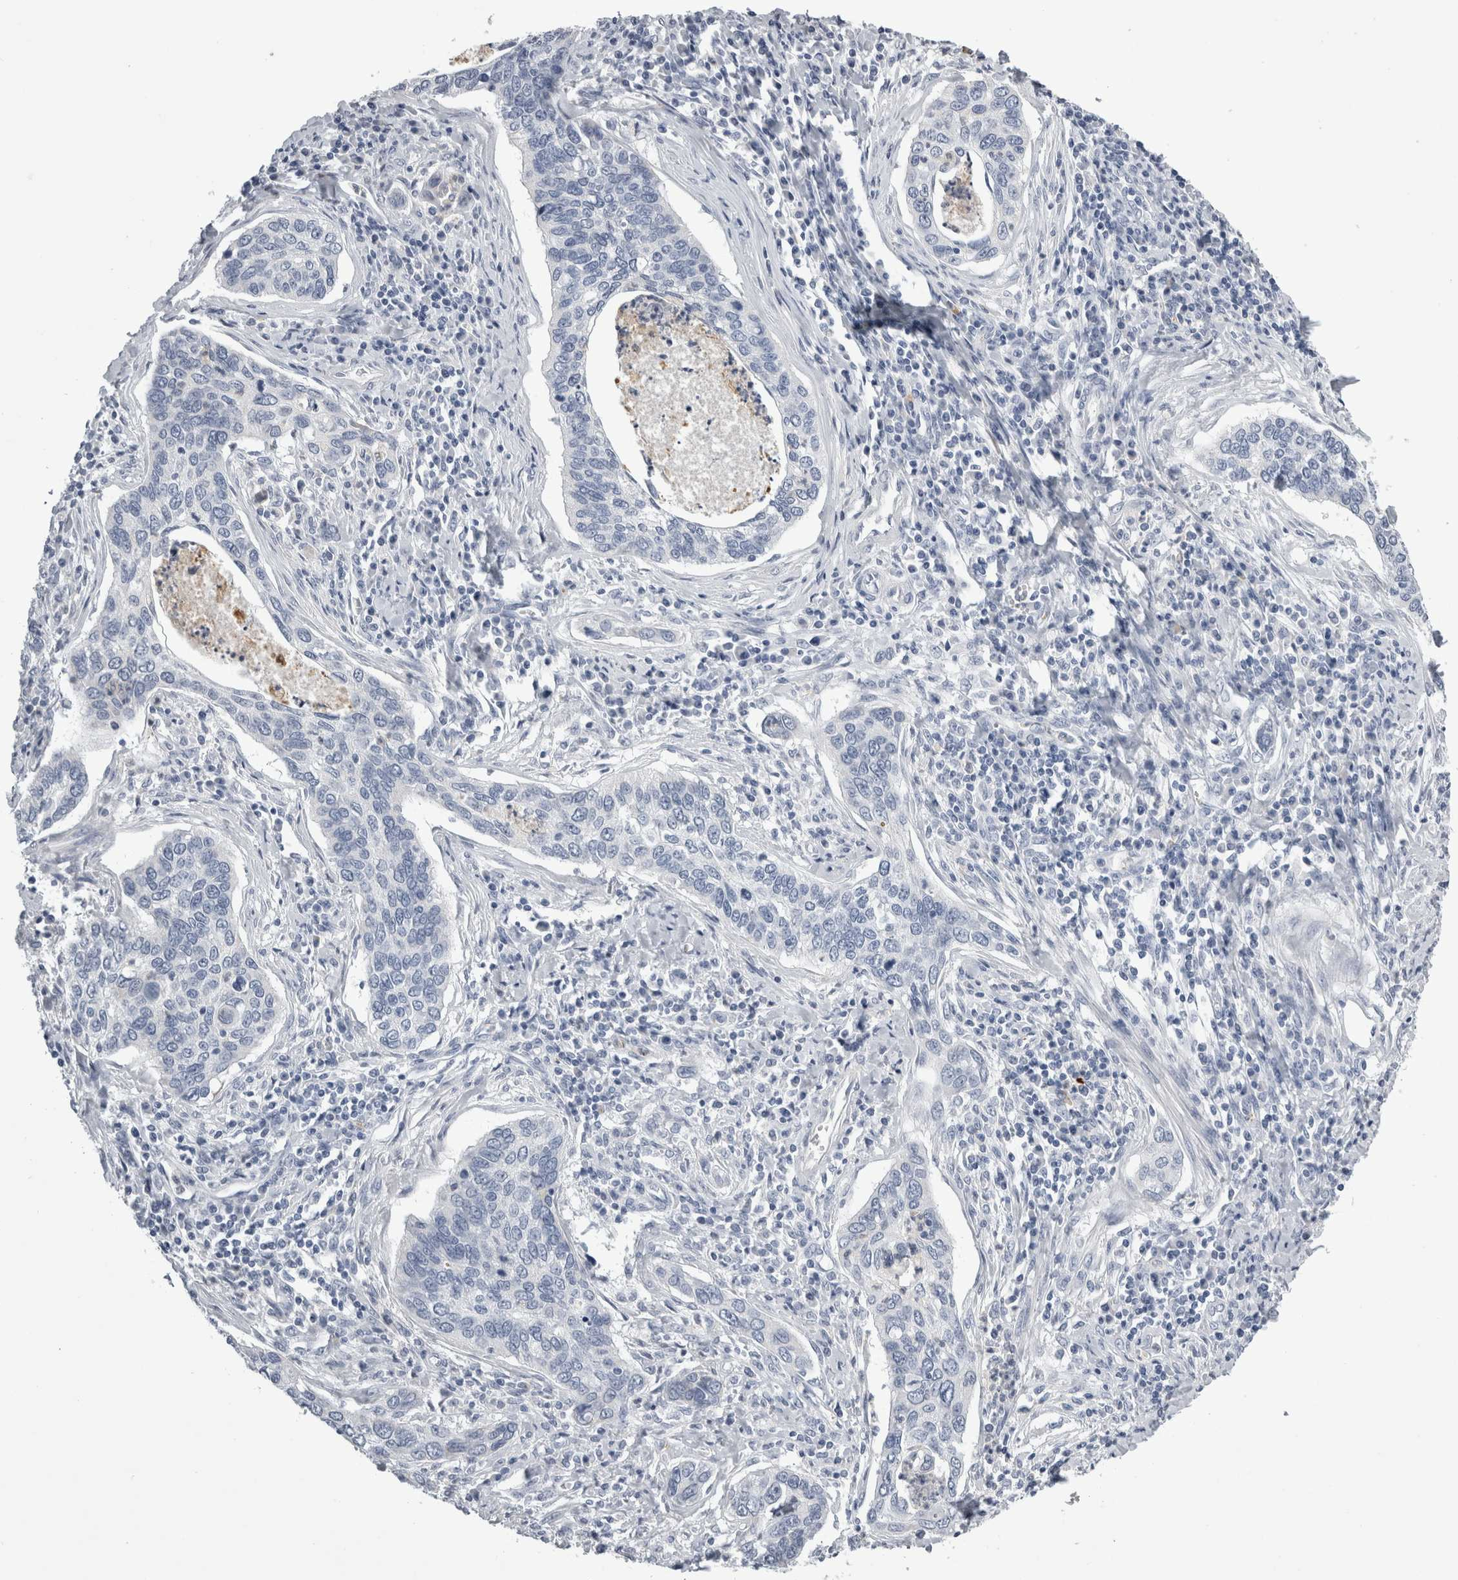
{"staining": {"intensity": "negative", "quantity": "none", "location": "none"}, "tissue": "cervical cancer", "cell_type": "Tumor cells", "image_type": "cancer", "snomed": [{"axis": "morphology", "description": "Squamous cell carcinoma, NOS"}, {"axis": "topography", "description": "Cervix"}], "caption": "A high-resolution image shows immunohistochemistry staining of squamous cell carcinoma (cervical), which demonstrates no significant expression in tumor cells. (DAB (3,3'-diaminobenzidine) immunohistochemistry (IHC), high magnification).", "gene": "ALDH8A1", "patient": {"sex": "female", "age": 53}}